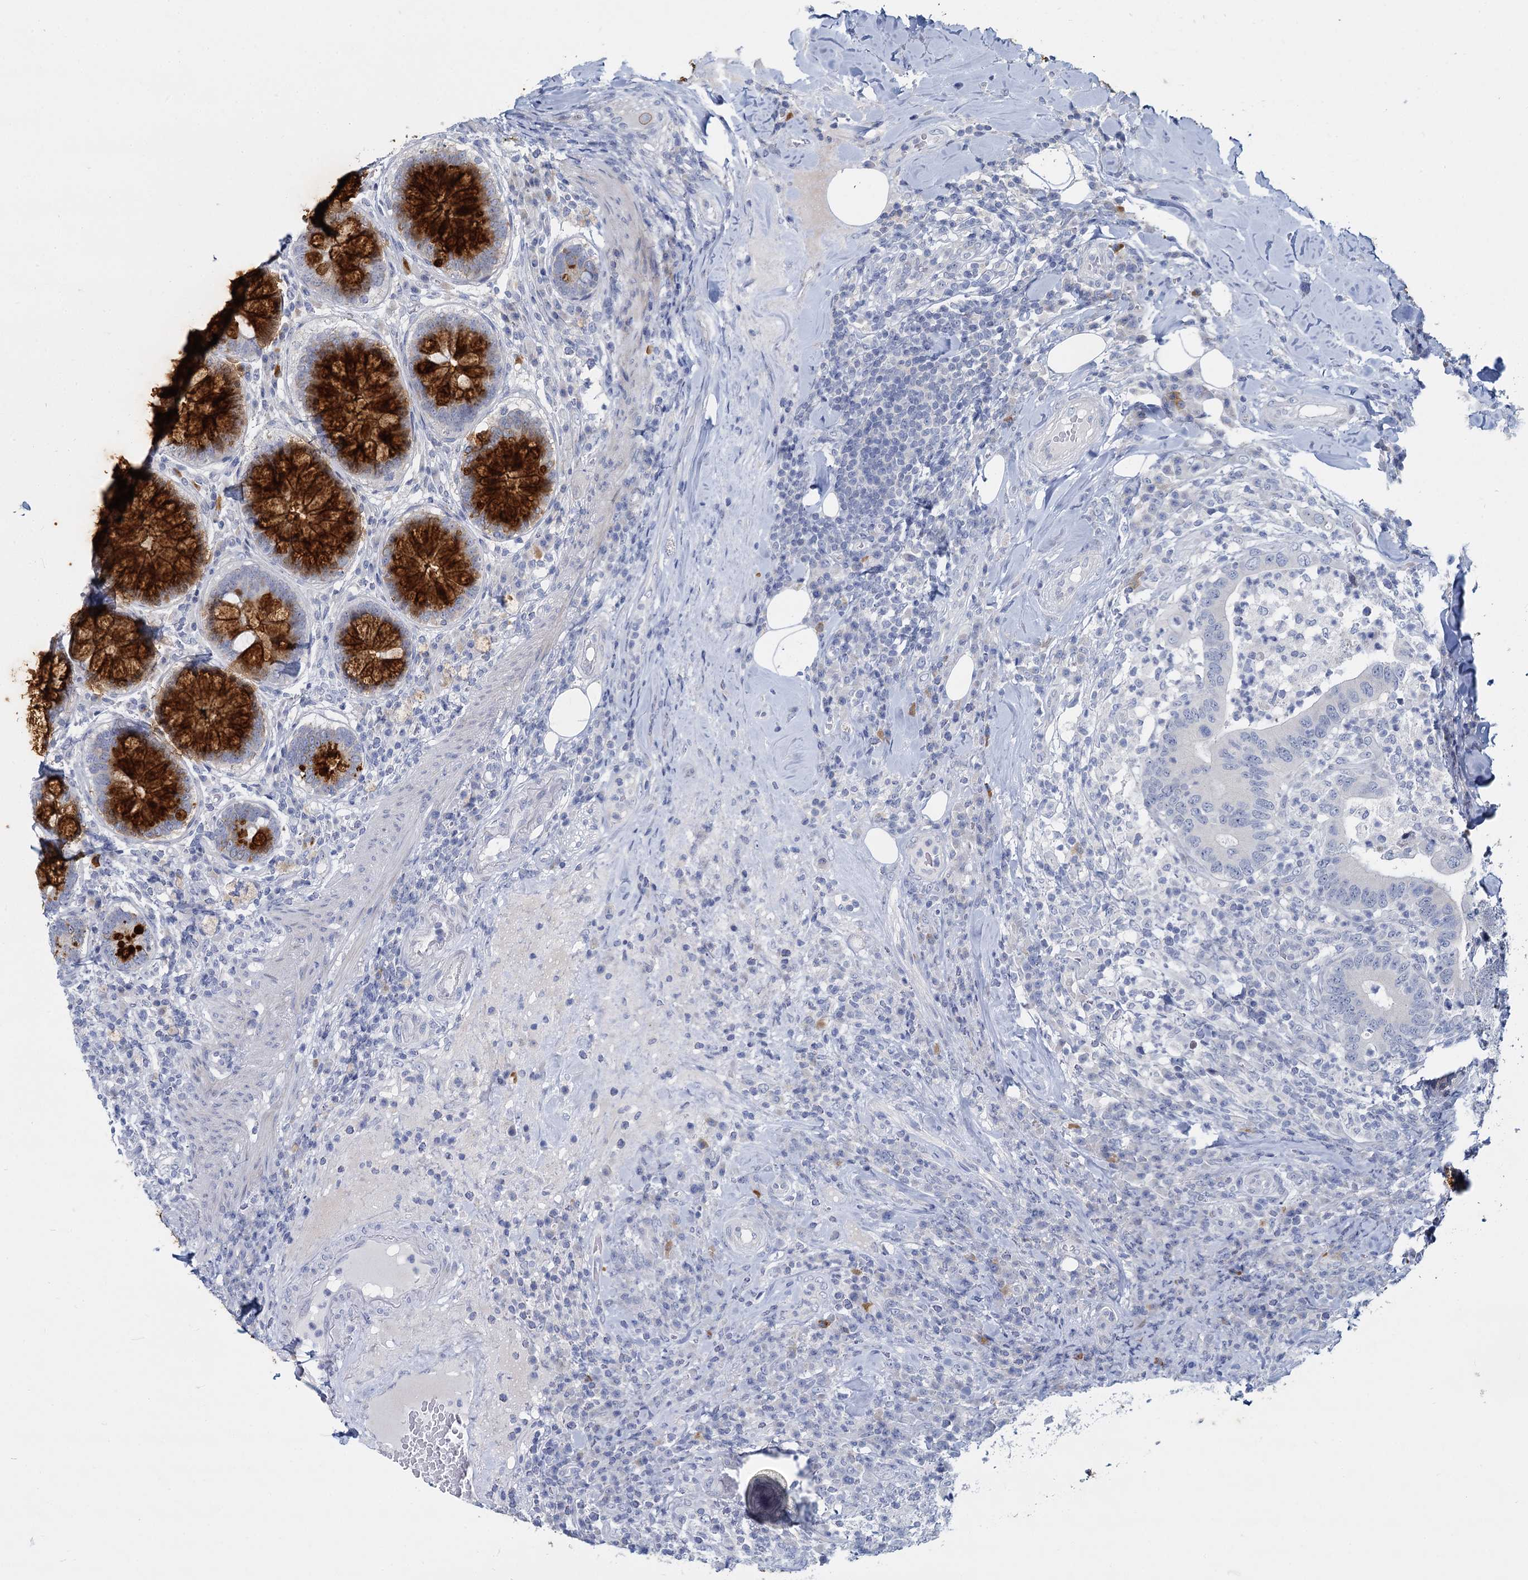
{"staining": {"intensity": "negative", "quantity": "none", "location": "none"}, "tissue": "colorectal cancer", "cell_type": "Tumor cells", "image_type": "cancer", "snomed": [{"axis": "morphology", "description": "Adenocarcinoma, NOS"}, {"axis": "topography", "description": "Colon"}], "caption": "A photomicrograph of colorectal adenocarcinoma stained for a protein displays no brown staining in tumor cells. (Brightfield microscopy of DAB (3,3'-diaminobenzidine) immunohistochemistry at high magnification).", "gene": "ACRBP", "patient": {"sex": "female", "age": 66}}